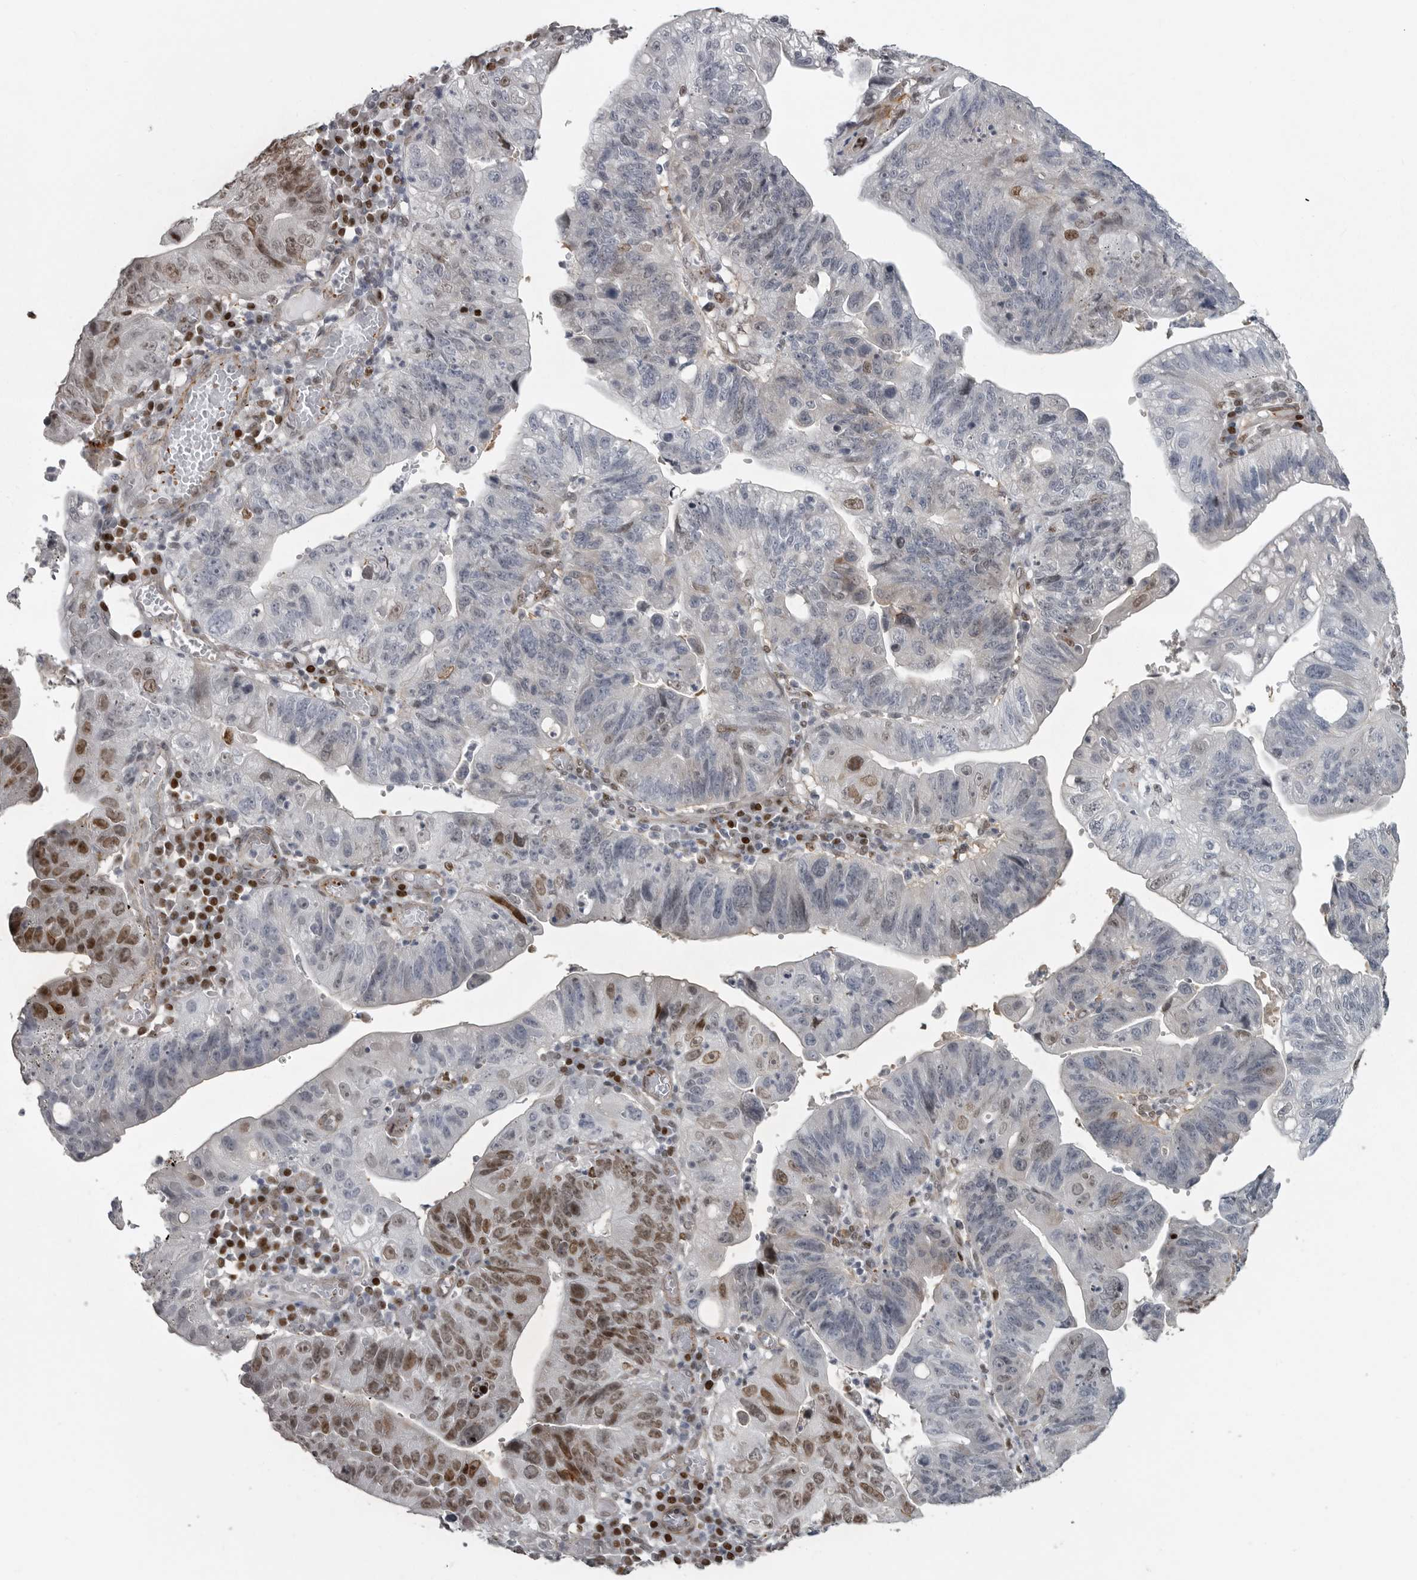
{"staining": {"intensity": "strong", "quantity": "25%-75%", "location": "nuclear"}, "tissue": "stomach cancer", "cell_type": "Tumor cells", "image_type": "cancer", "snomed": [{"axis": "morphology", "description": "Adenocarcinoma, NOS"}, {"axis": "topography", "description": "Stomach"}], "caption": "The immunohistochemical stain shows strong nuclear expression in tumor cells of stomach adenocarcinoma tissue.", "gene": "HMGN3", "patient": {"sex": "male", "age": 59}}